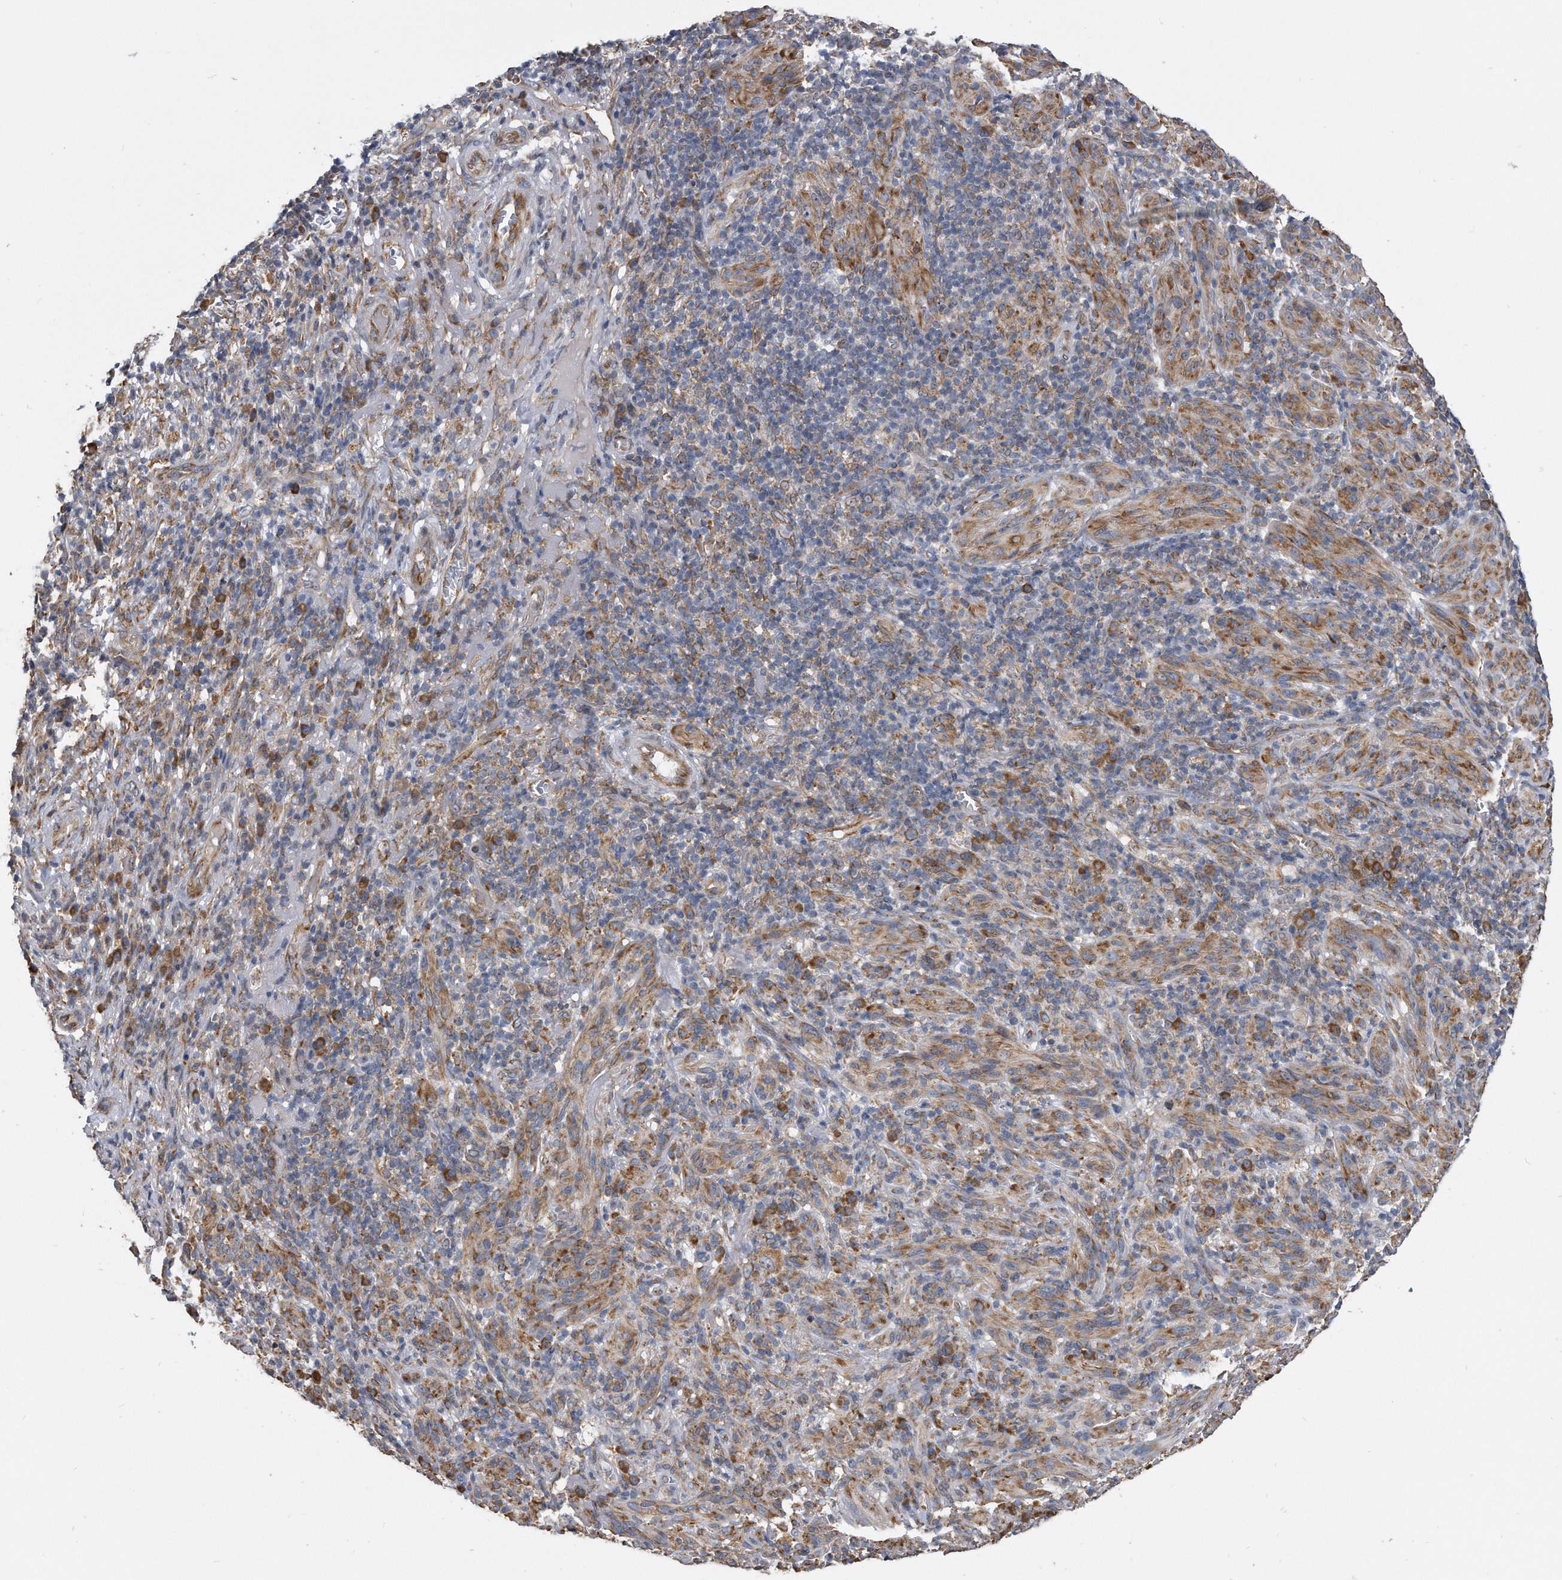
{"staining": {"intensity": "strong", "quantity": "25%-75%", "location": "cytoplasmic/membranous"}, "tissue": "melanoma", "cell_type": "Tumor cells", "image_type": "cancer", "snomed": [{"axis": "morphology", "description": "Malignant melanoma, NOS"}, {"axis": "topography", "description": "Skin of head"}], "caption": "Melanoma was stained to show a protein in brown. There is high levels of strong cytoplasmic/membranous expression in about 25%-75% of tumor cells.", "gene": "CCDC47", "patient": {"sex": "male", "age": 96}}